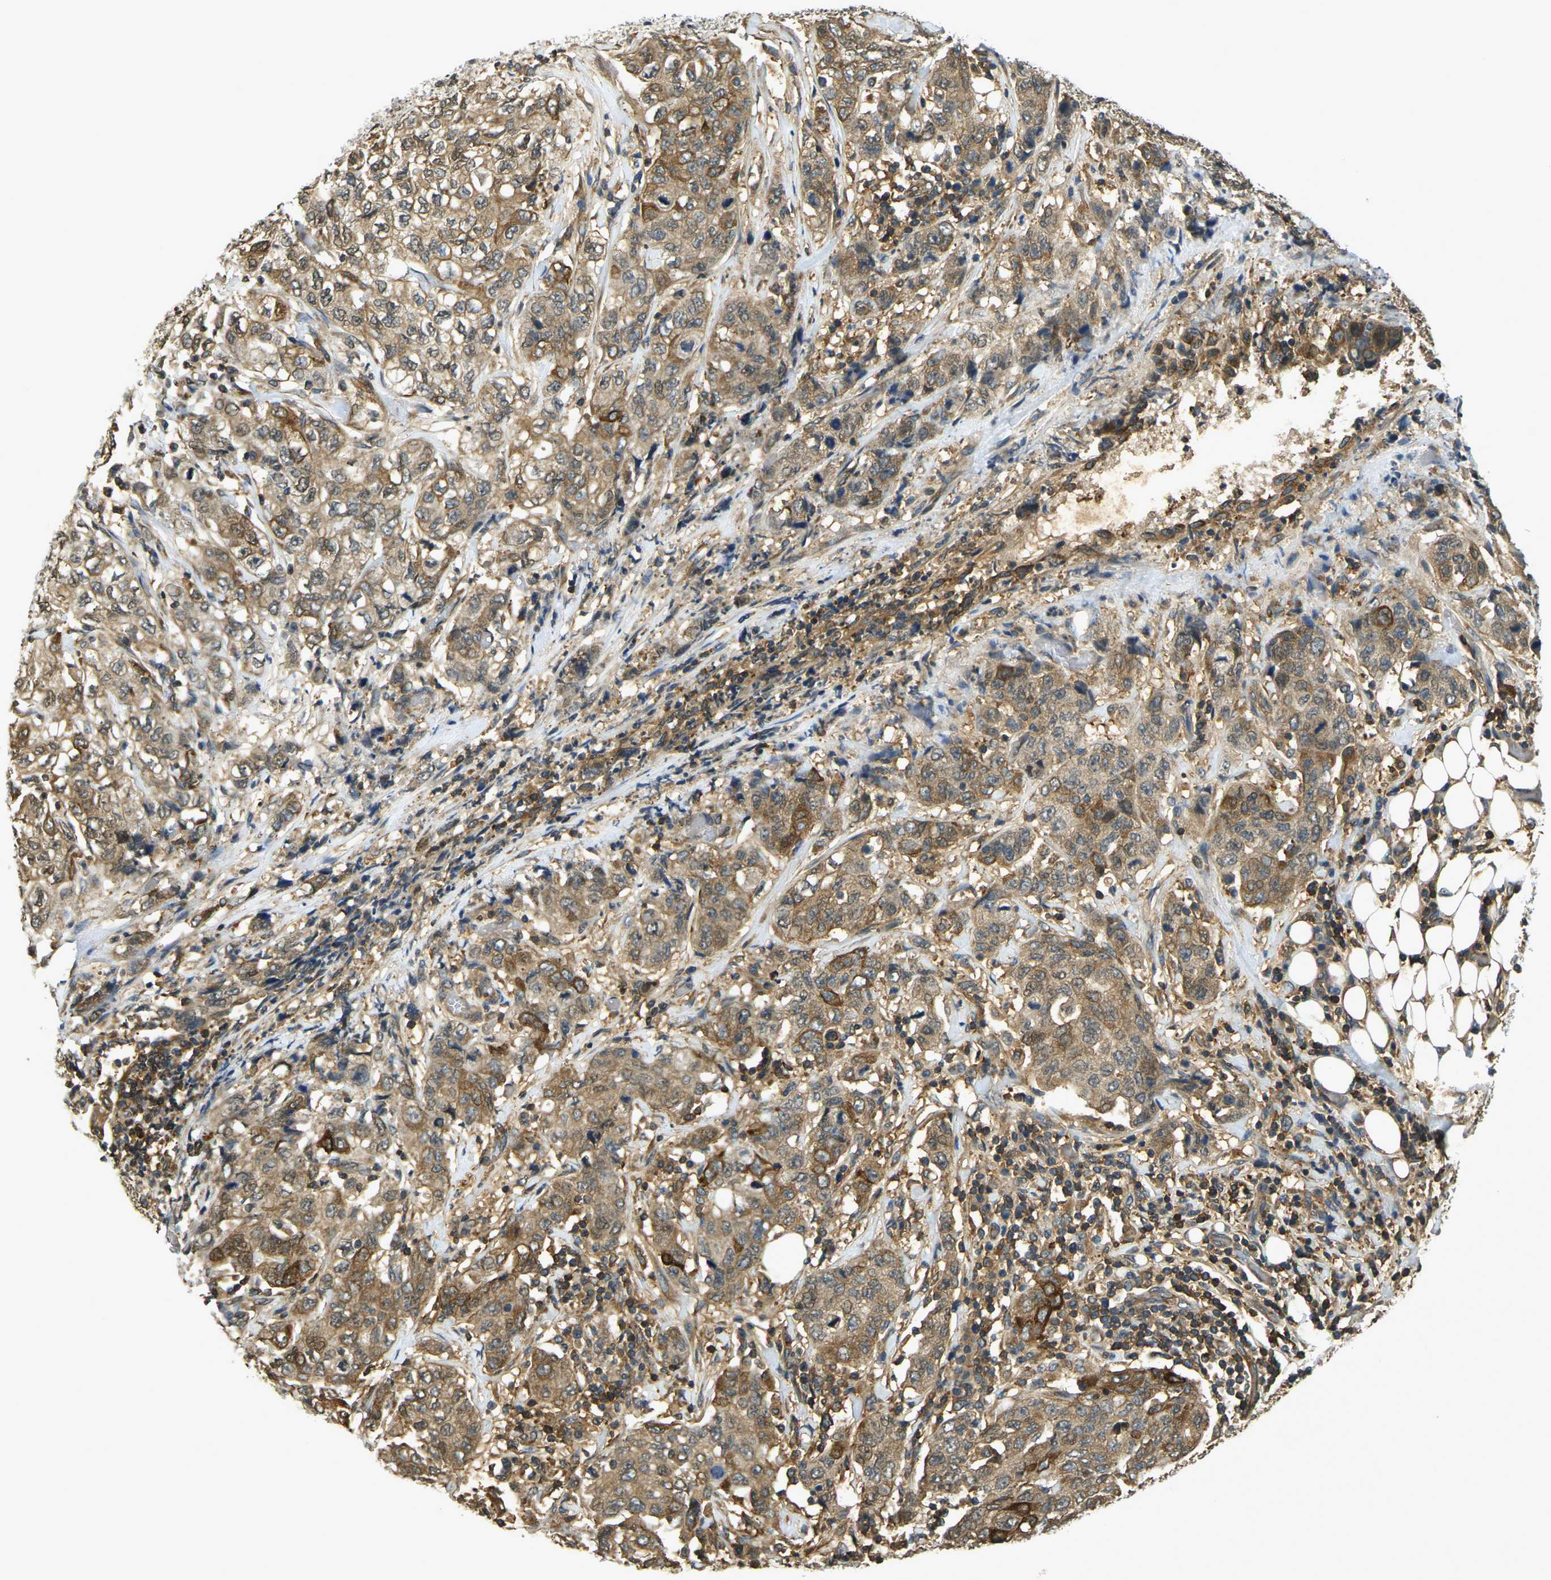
{"staining": {"intensity": "moderate", "quantity": ">75%", "location": "cytoplasmic/membranous"}, "tissue": "stomach cancer", "cell_type": "Tumor cells", "image_type": "cancer", "snomed": [{"axis": "morphology", "description": "Adenocarcinoma, NOS"}, {"axis": "topography", "description": "Stomach"}], "caption": "A medium amount of moderate cytoplasmic/membranous staining is seen in approximately >75% of tumor cells in stomach cancer tissue.", "gene": "CAST", "patient": {"sex": "male", "age": 48}}